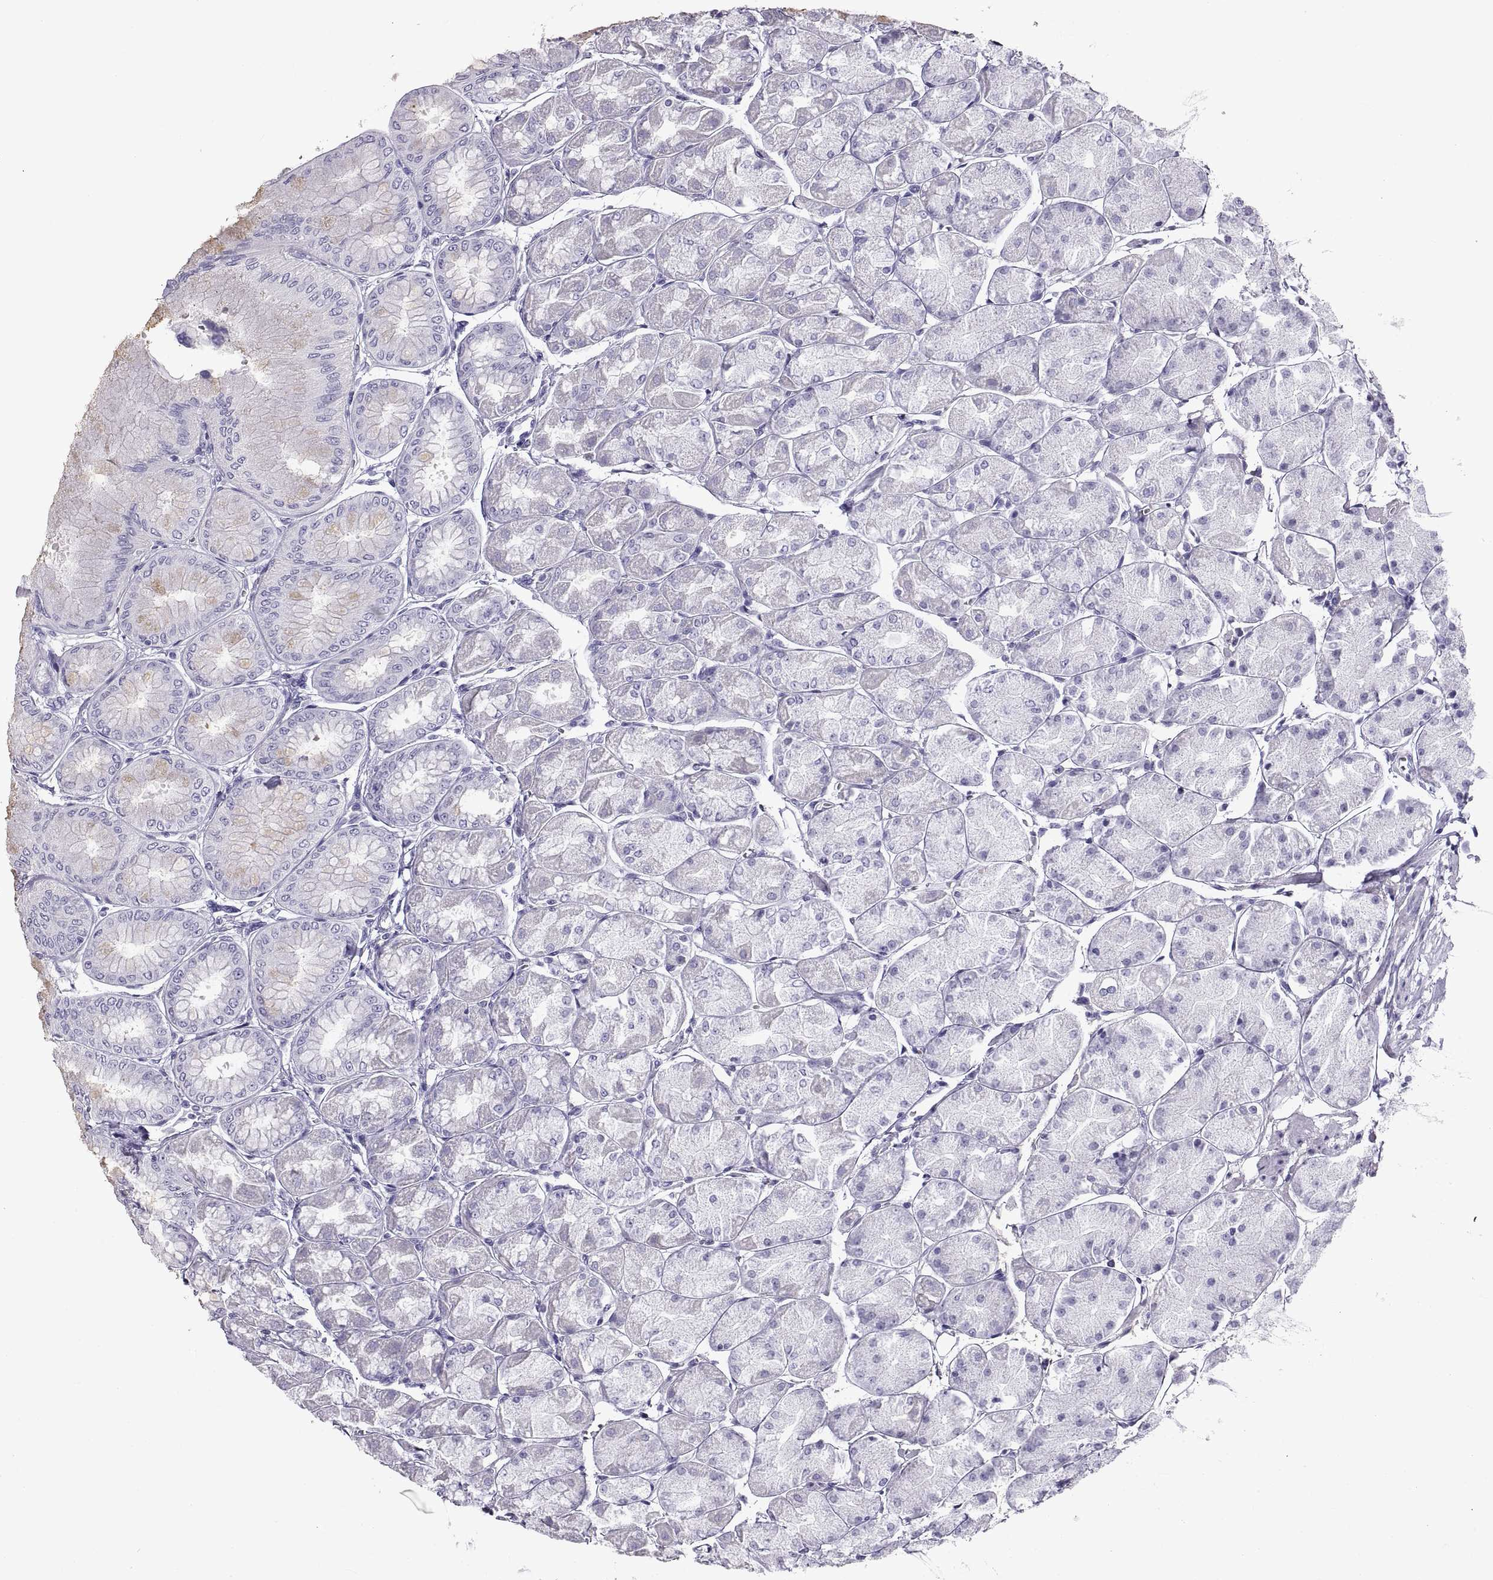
{"staining": {"intensity": "negative", "quantity": "none", "location": "none"}, "tissue": "stomach", "cell_type": "Glandular cells", "image_type": "normal", "snomed": [{"axis": "morphology", "description": "Normal tissue, NOS"}, {"axis": "topography", "description": "Stomach, upper"}], "caption": "This is an IHC image of benign stomach. There is no staining in glandular cells.", "gene": "RLBP1", "patient": {"sex": "male", "age": 60}}